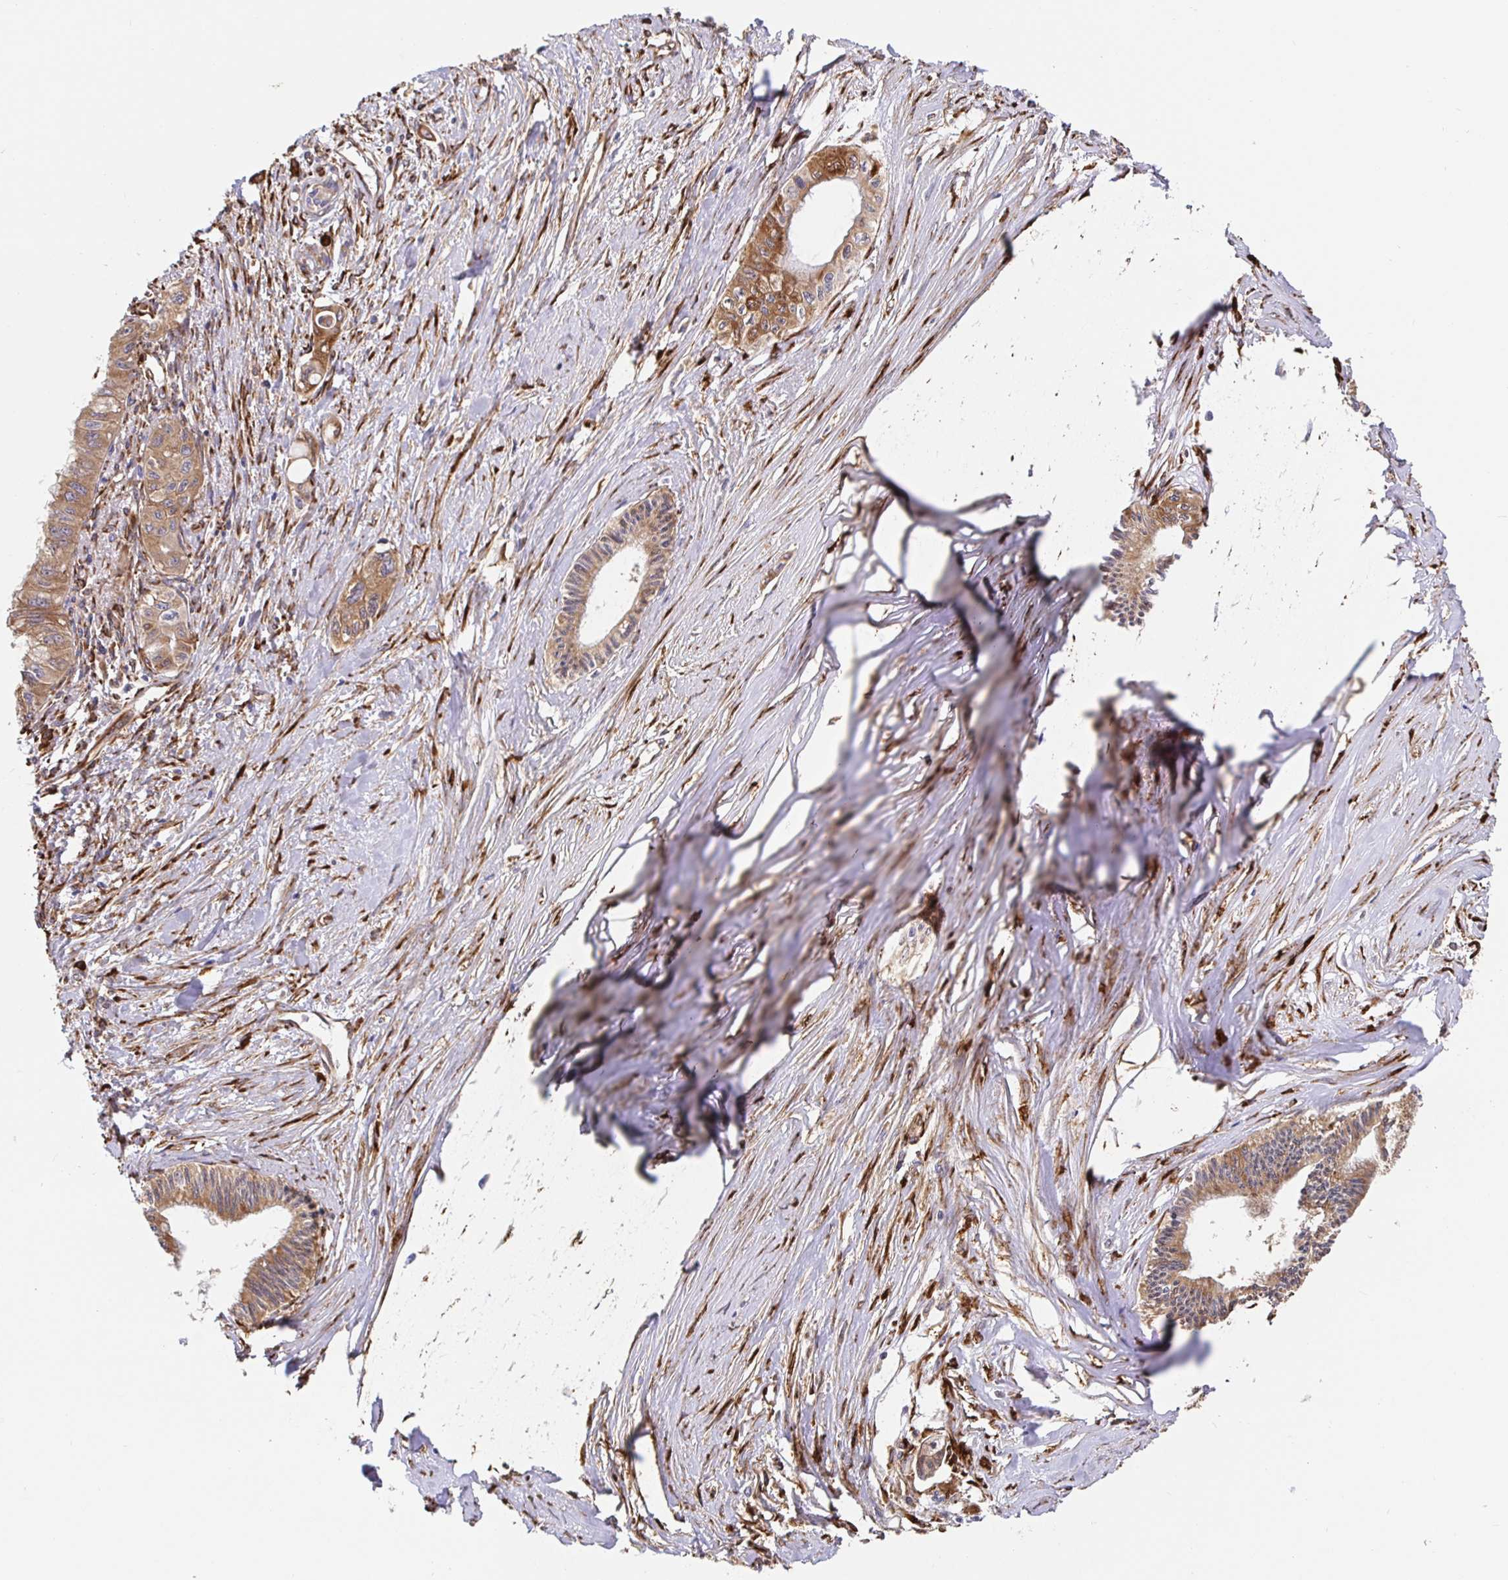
{"staining": {"intensity": "moderate", "quantity": ">75%", "location": "cytoplasmic/membranous"}, "tissue": "pancreatic cancer", "cell_type": "Tumor cells", "image_type": "cancer", "snomed": [{"axis": "morphology", "description": "Adenocarcinoma, NOS"}, {"axis": "topography", "description": "Pancreas"}], "caption": "The photomicrograph displays a brown stain indicating the presence of a protein in the cytoplasmic/membranous of tumor cells in pancreatic adenocarcinoma.", "gene": "MAOA", "patient": {"sex": "male", "age": 71}}